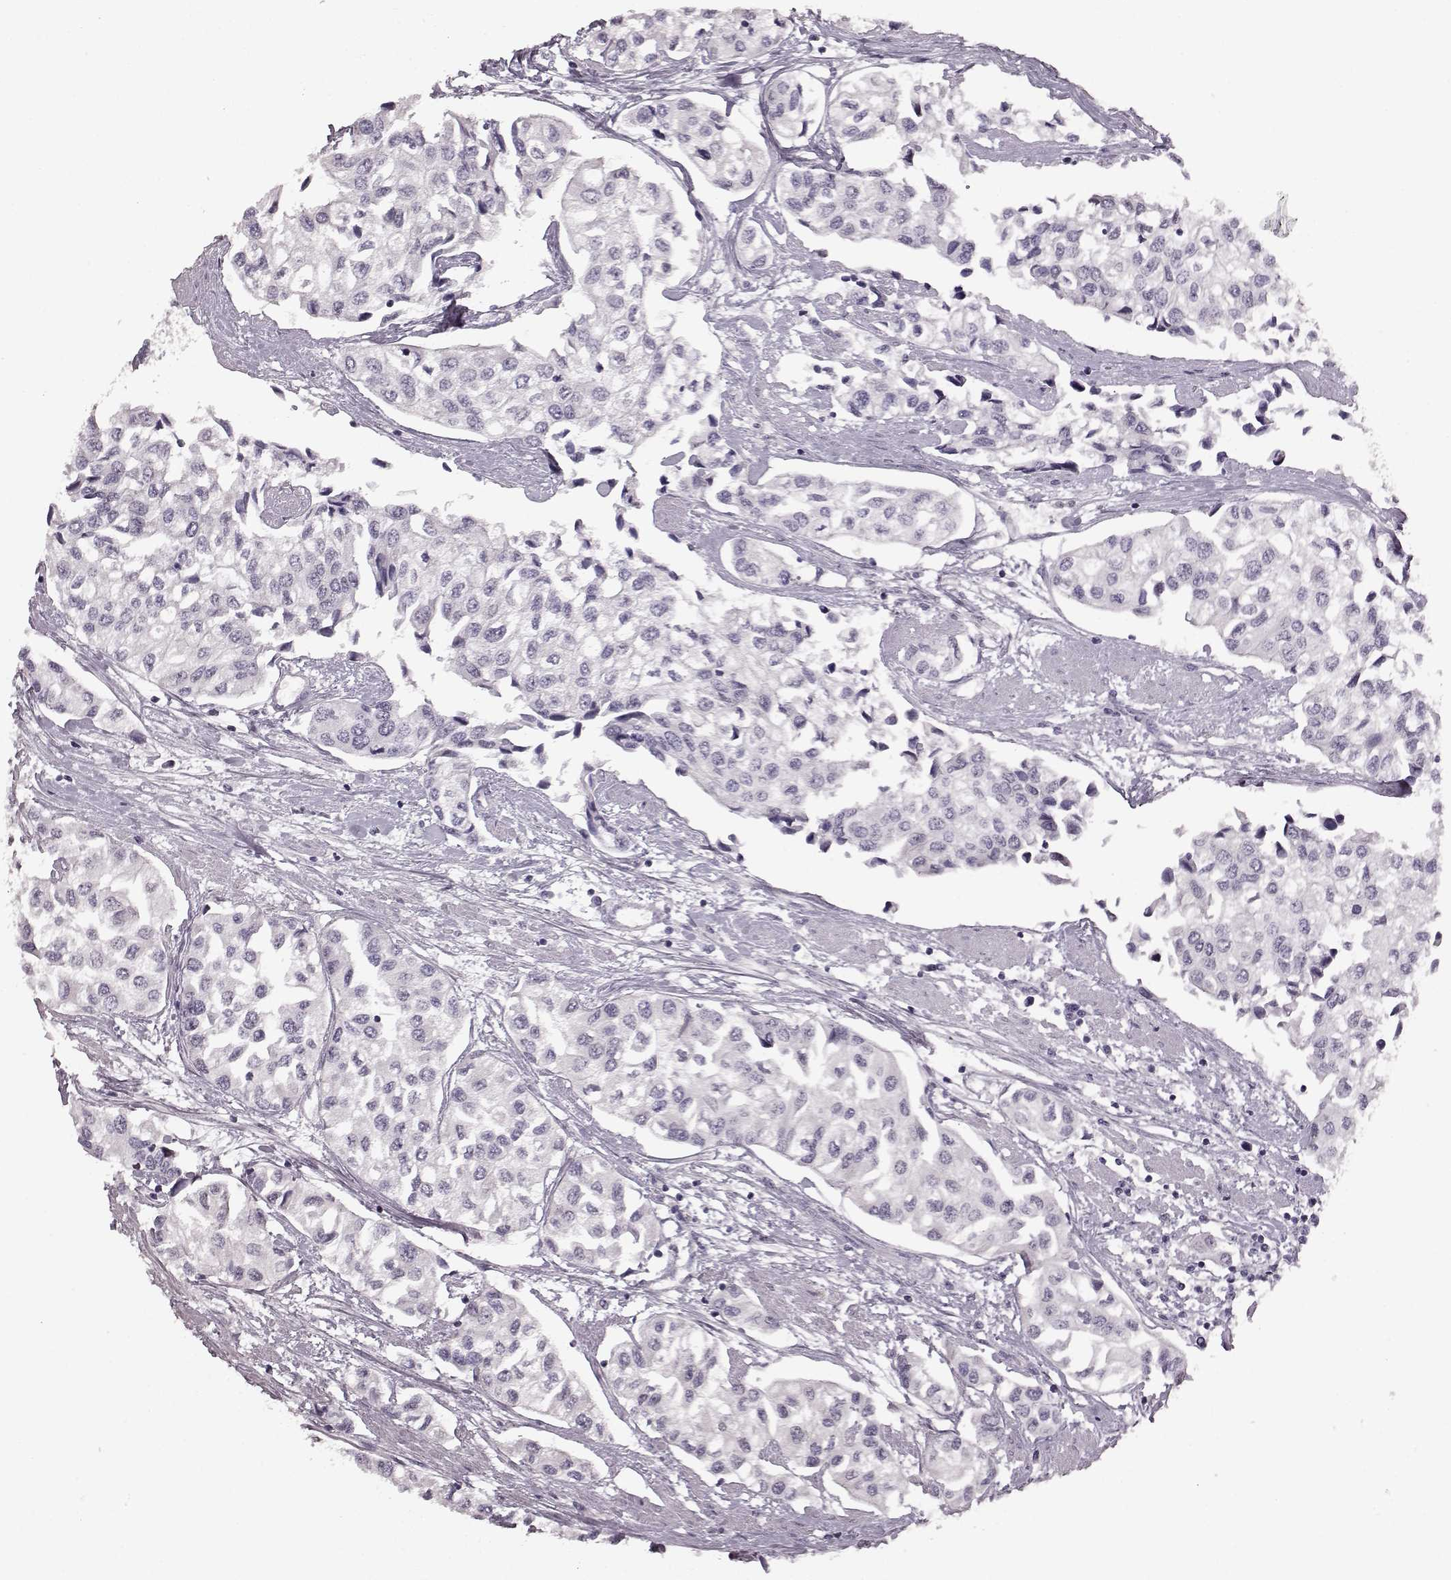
{"staining": {"intensity": "negative", "quantity": "none", "location": "none"}, "tissue": "urothelial cancer", "cell_type": "Tumor cells", "image_type": "cancer", "snomed": [{"axis": "morphology", "description": "Urothelial carcinoma, High grade"}, {"axis": "topography", "description": "Urinary bladder"}], "caption": "Immunohistochemistry (IHC) histopathology image of neoplastic tissue: human high-grade urothelial carcinoma stained with DAB (3,3'-diaminobenzidine) displays no significant protein positivity in tumor cells.", "gene": "KLF6", "patient": {"sex": "male", "age": 73}}